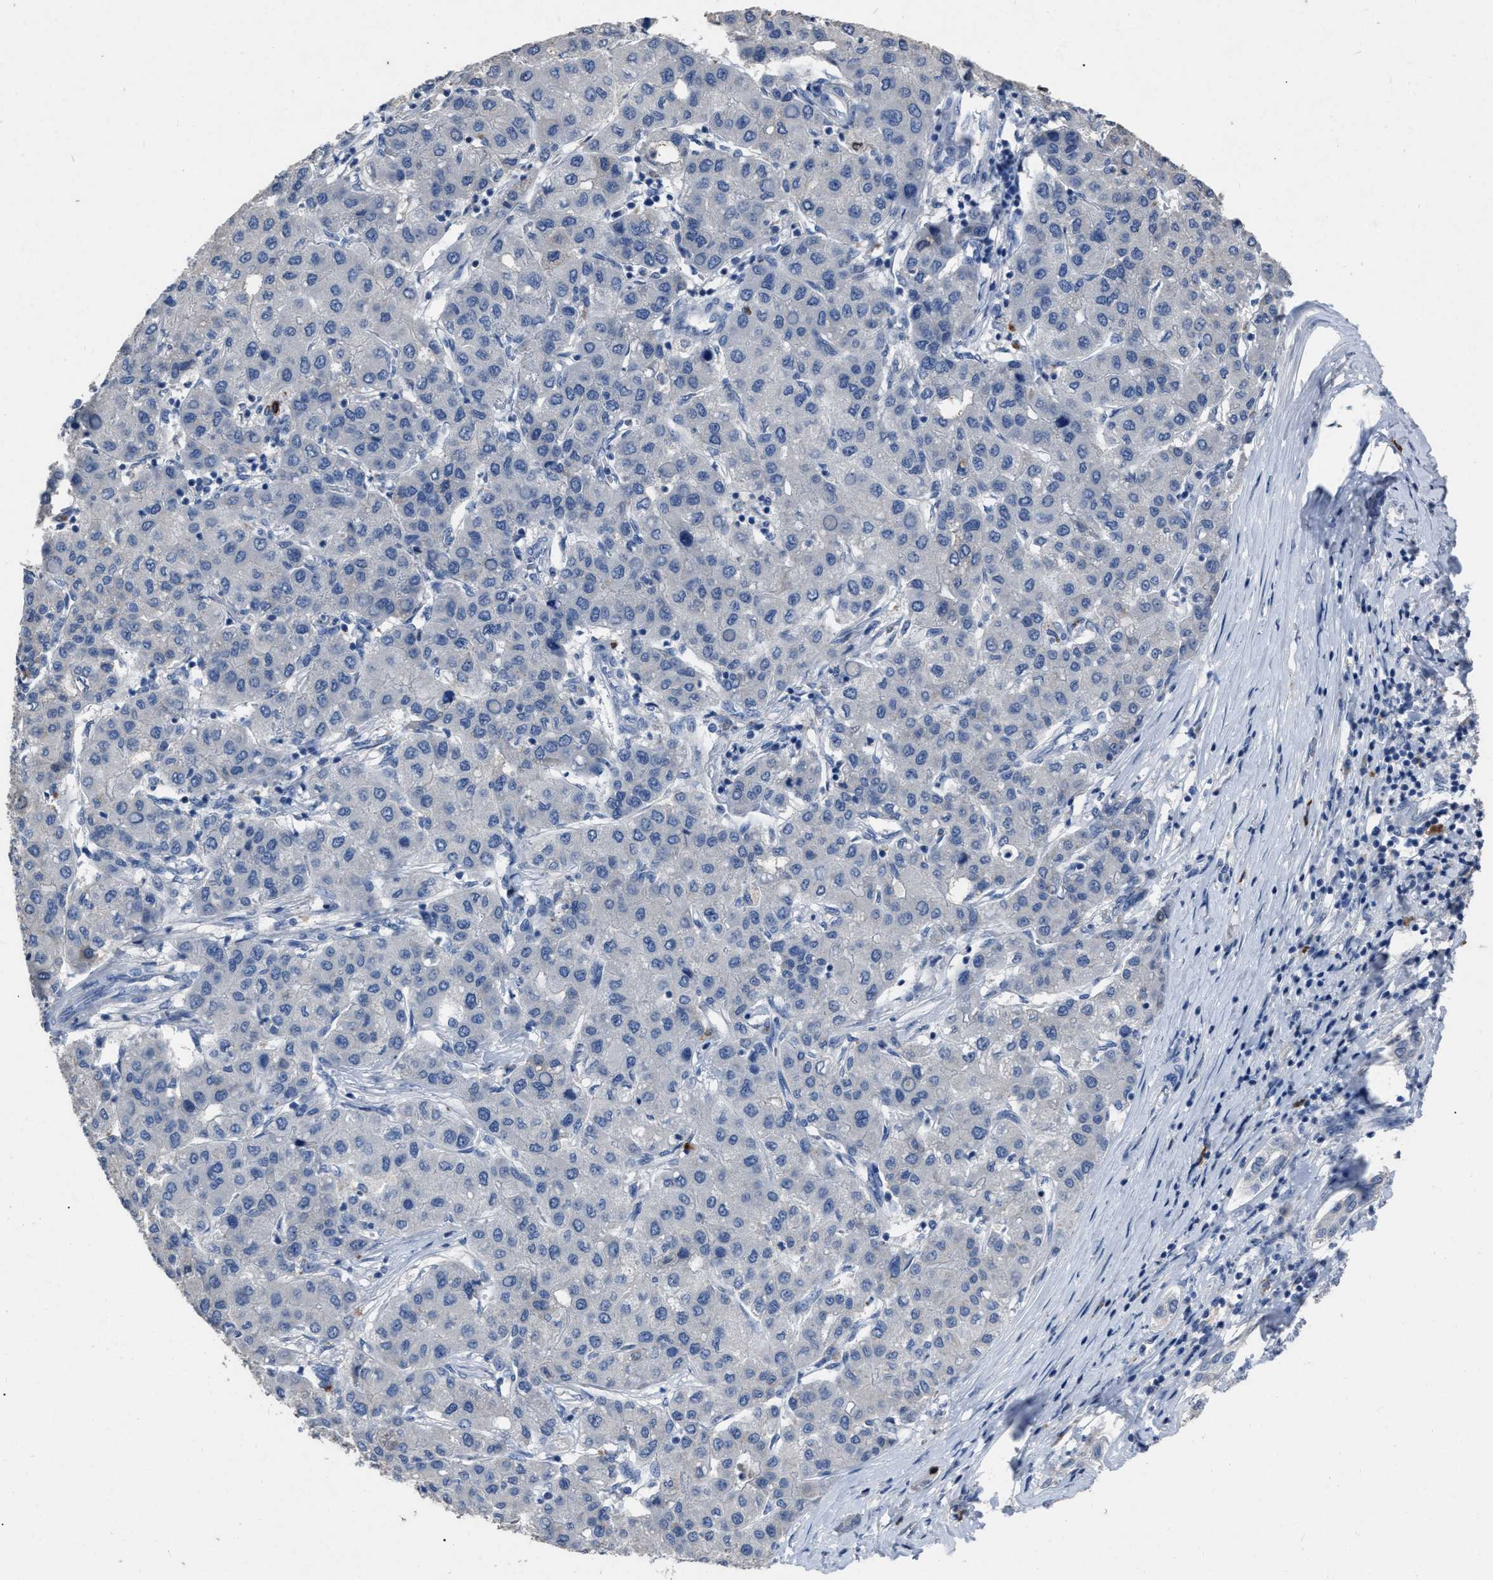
{"staining": {"intensity": "negative", "quantity": "none", "location": "none"}, "tissue": "liver cancer", "cell_type": "Tumor cells", "image_type": "cancer", "snomed": [{"axis": "morphology", "description": "Carcinoma, Hepatocellular, NOS"}, {"axis": "topography", "description": "Liver"}], "caption": "Liver cancer (hepatocellular carcinoma) was stained to show a protein in brown. There is no significant positivity in tumor cells.", "gene": "HABP2", "patient": {"sex": "male", "age": 65}}